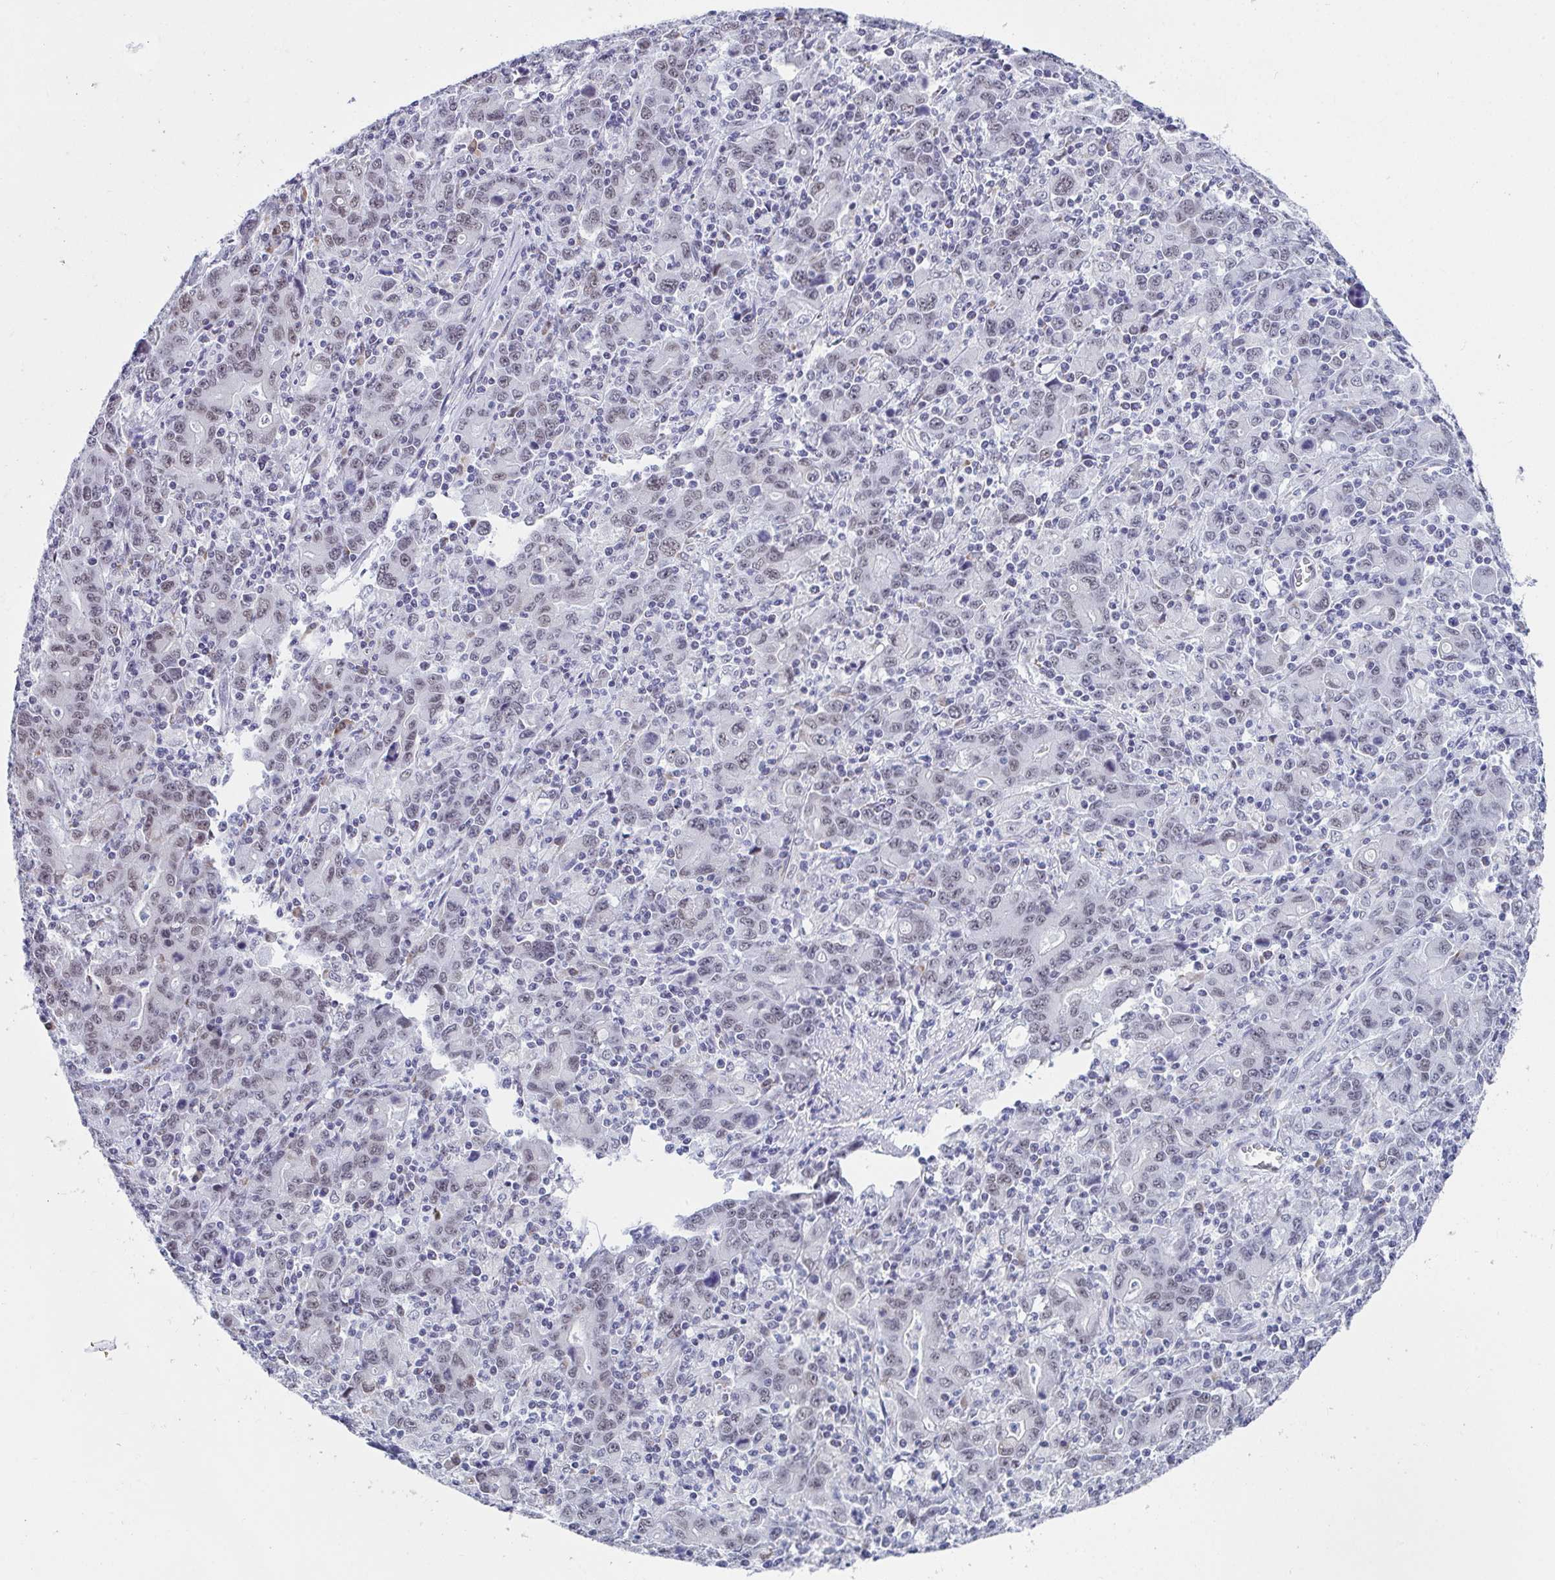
{"staining": {"intensity": "weak", "quantity": ">75%", "location": "nuclear"}, "tissue": "stomach cancer", "cell_type": "Tumor cells", "image_type": "cancer", "snomed": [{"axis": "morphology", "description": "Adenocarcinoma, NOS"}, {"axis": "topography", "description": "Stomach, upper"}], "caption": "Weak nuclear protein expression is seen in approximately >75% of tumor cells in adenocarcinoma (stomach).", "gene": "WDR72", "patient": {"sex": "male", "age": 69}}